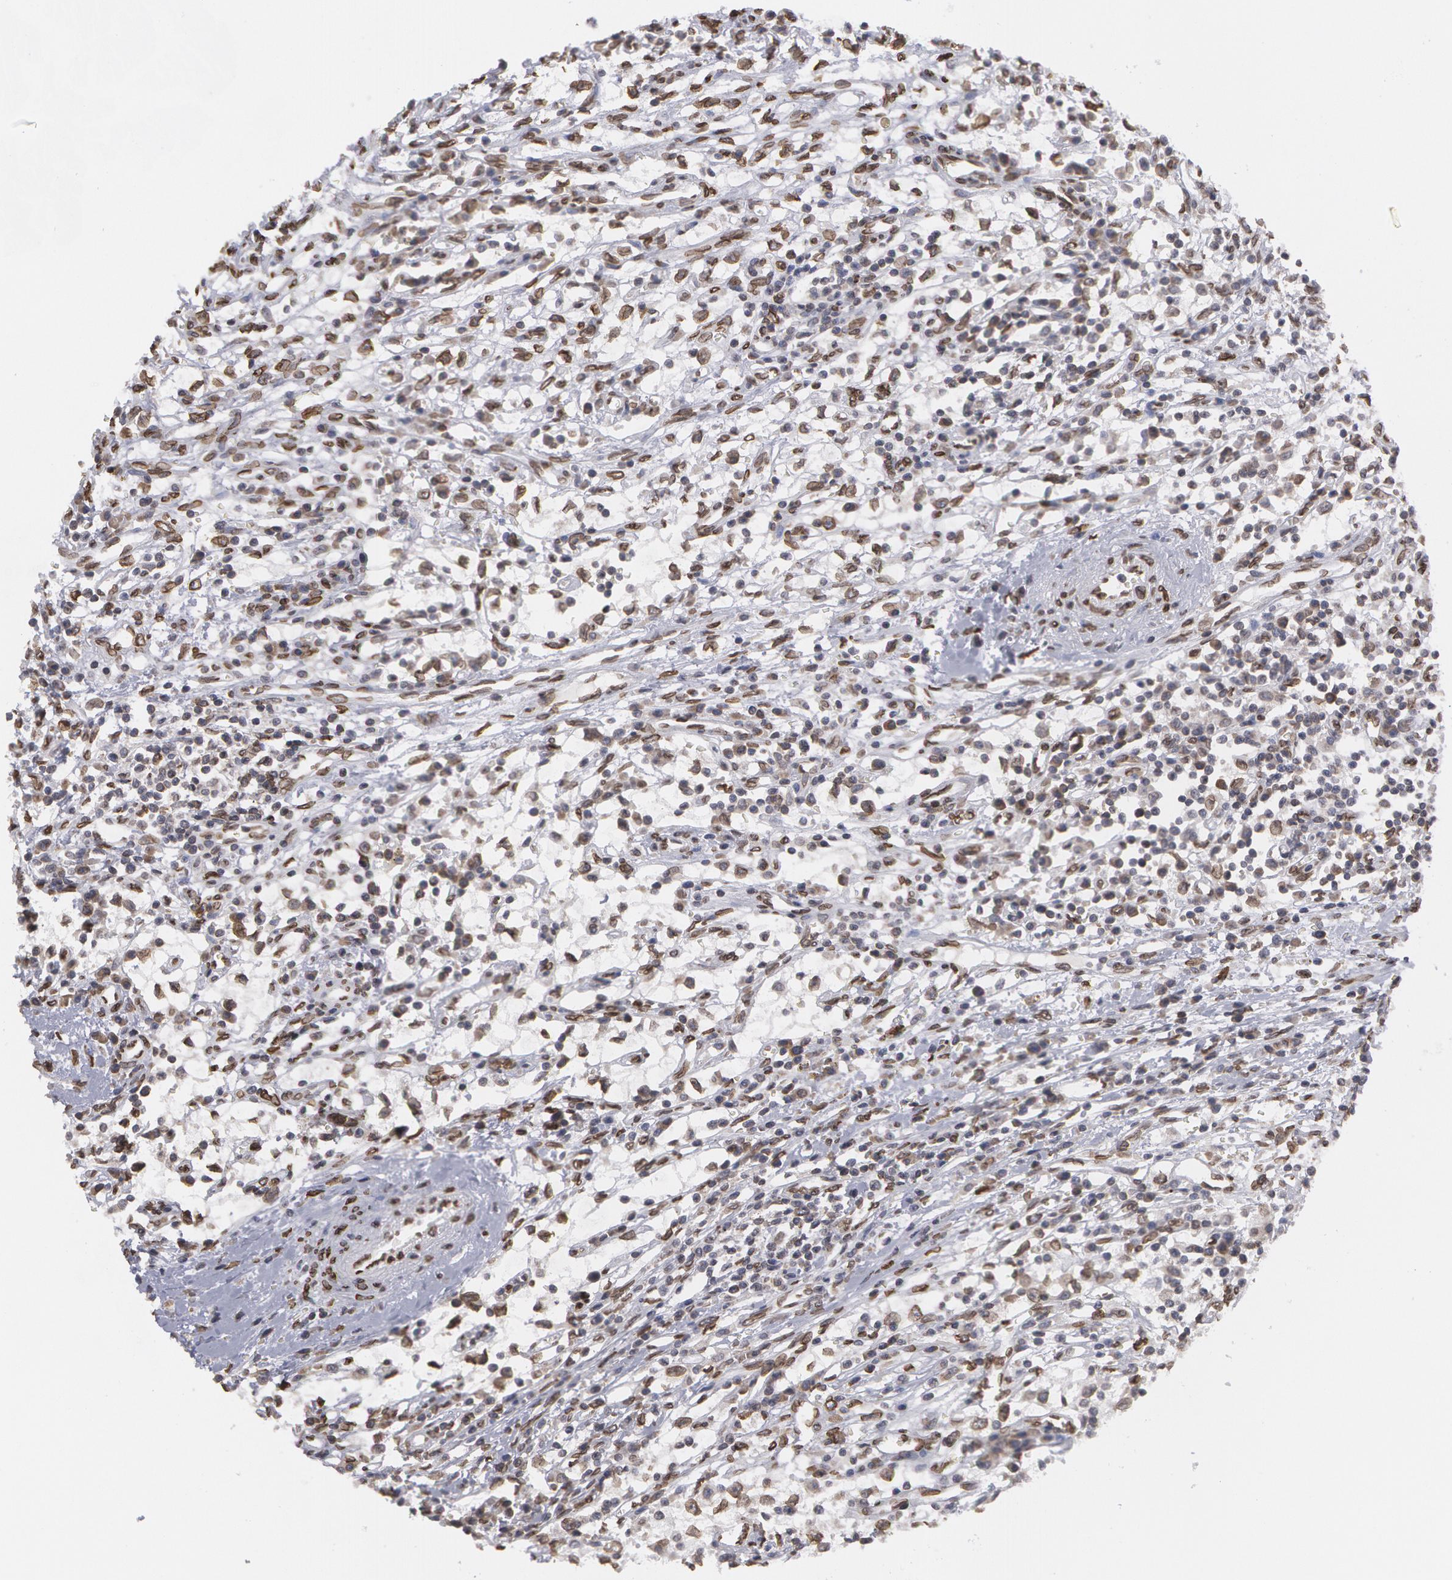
{"staining": {"intensity": "moderate", "quantity": "25%-75%", "location": "nuclear"}, "tissue": "renal cancer", "cell_type": "Tumor cells", "image_type": "cancer", "snomed": [{"axis": "morphology", "description": "Adenocarcinoma, NOS"}, {"axis": "topography", "description": "Kidney"}], "caption": "Protein analysis of renal cancer tissue exhibits moderate nuclear staining in approximately 25%-75% of tumor cells. (brown staining indicates protein expression, while blue staining denotes nuclei).", "gene": "EMD", "patient": {"sex": "male", "age": 82}}